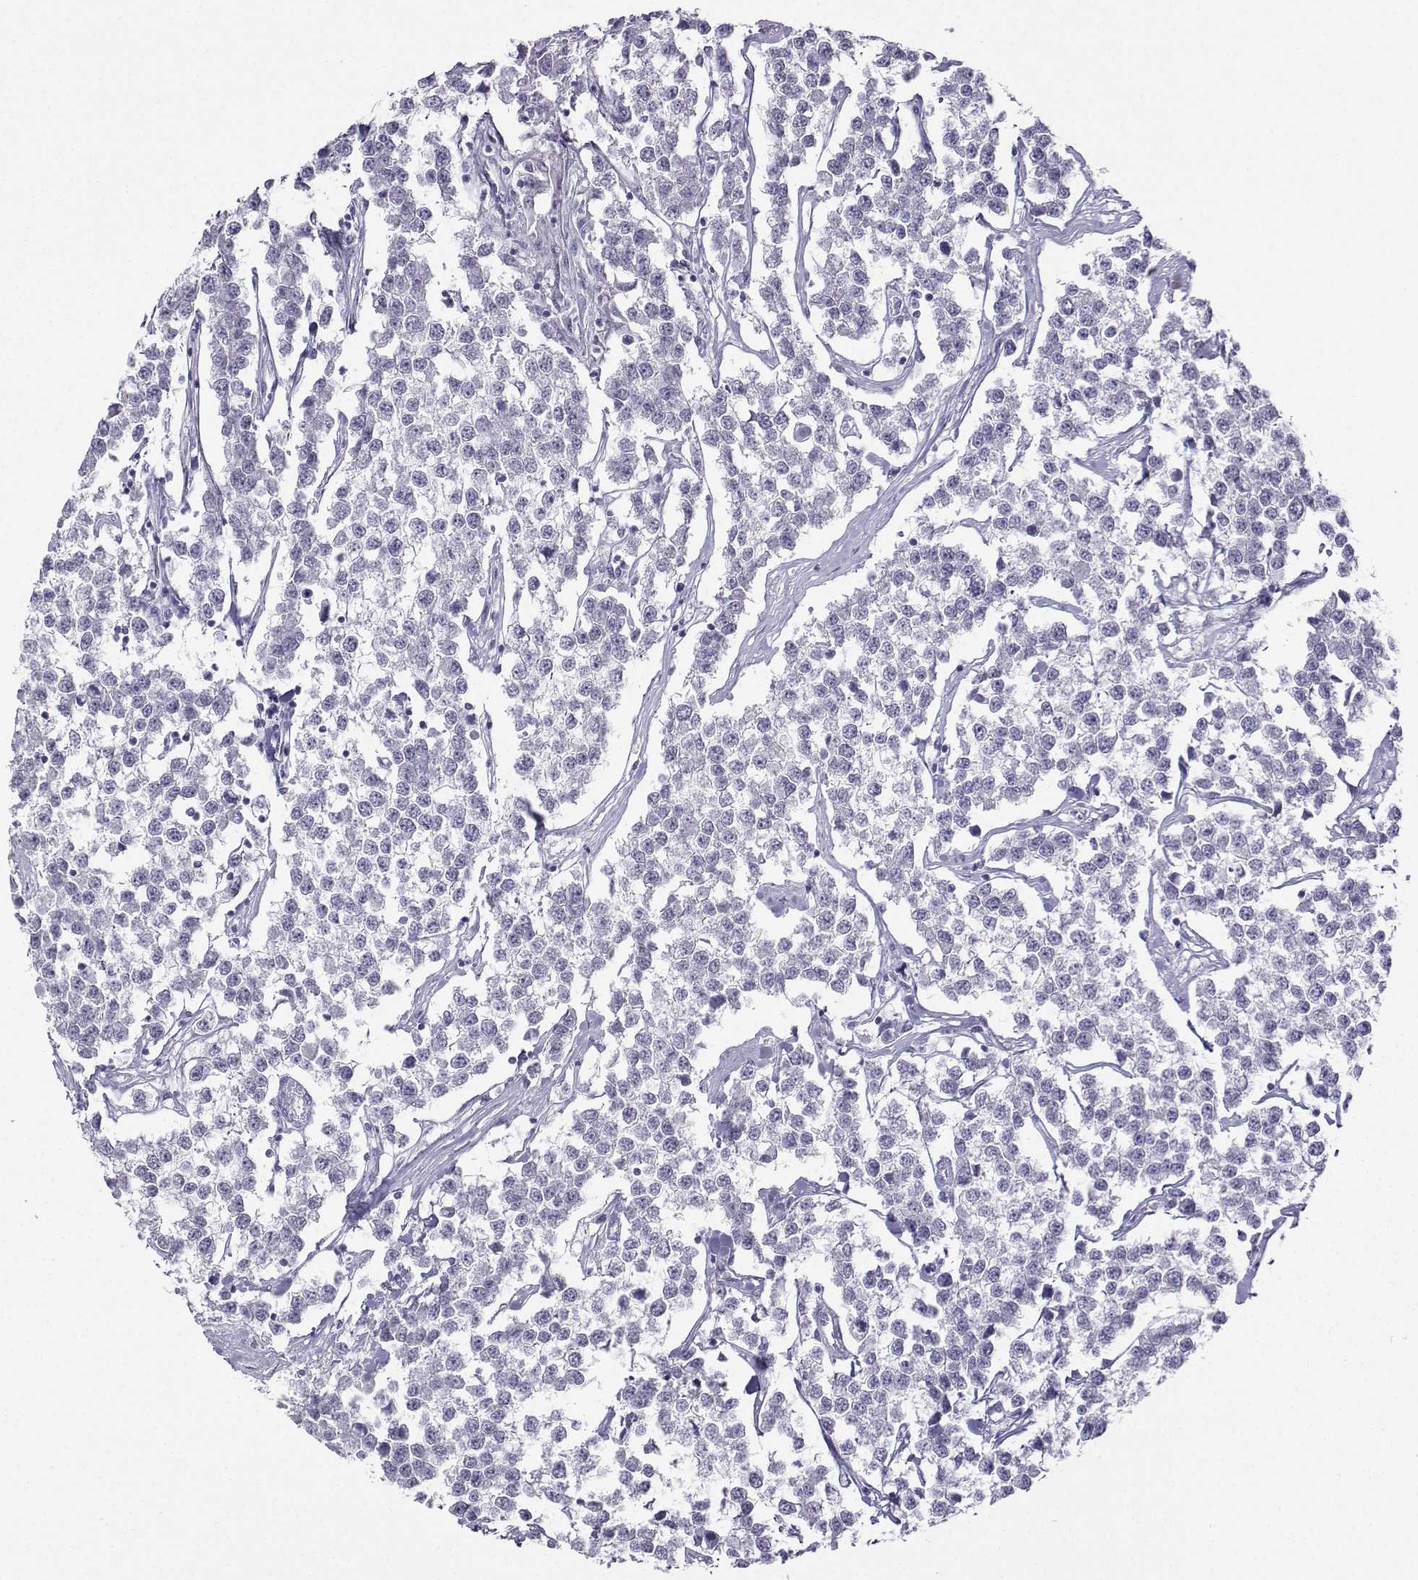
{"staining": {"intensity": "negative", "quantity": "none", "location": "none"}, "tissue": "testis cancer", "cell_type": "Tumor cells", "image_type": "cancer", "snomed": [{"axis": "morphology", "description": "Seminoma, NOS"}, {"axis": "topography", "description": "Testis"}], "caption": "An image of human seminoma (testis) is negative for staining in tumor cells. (DAB (3,3'-diaminobenzidine) IHC with hematoxylin counter stain).", "gene": "KIF17", "patient": {"sex": "male", "age": 59}}